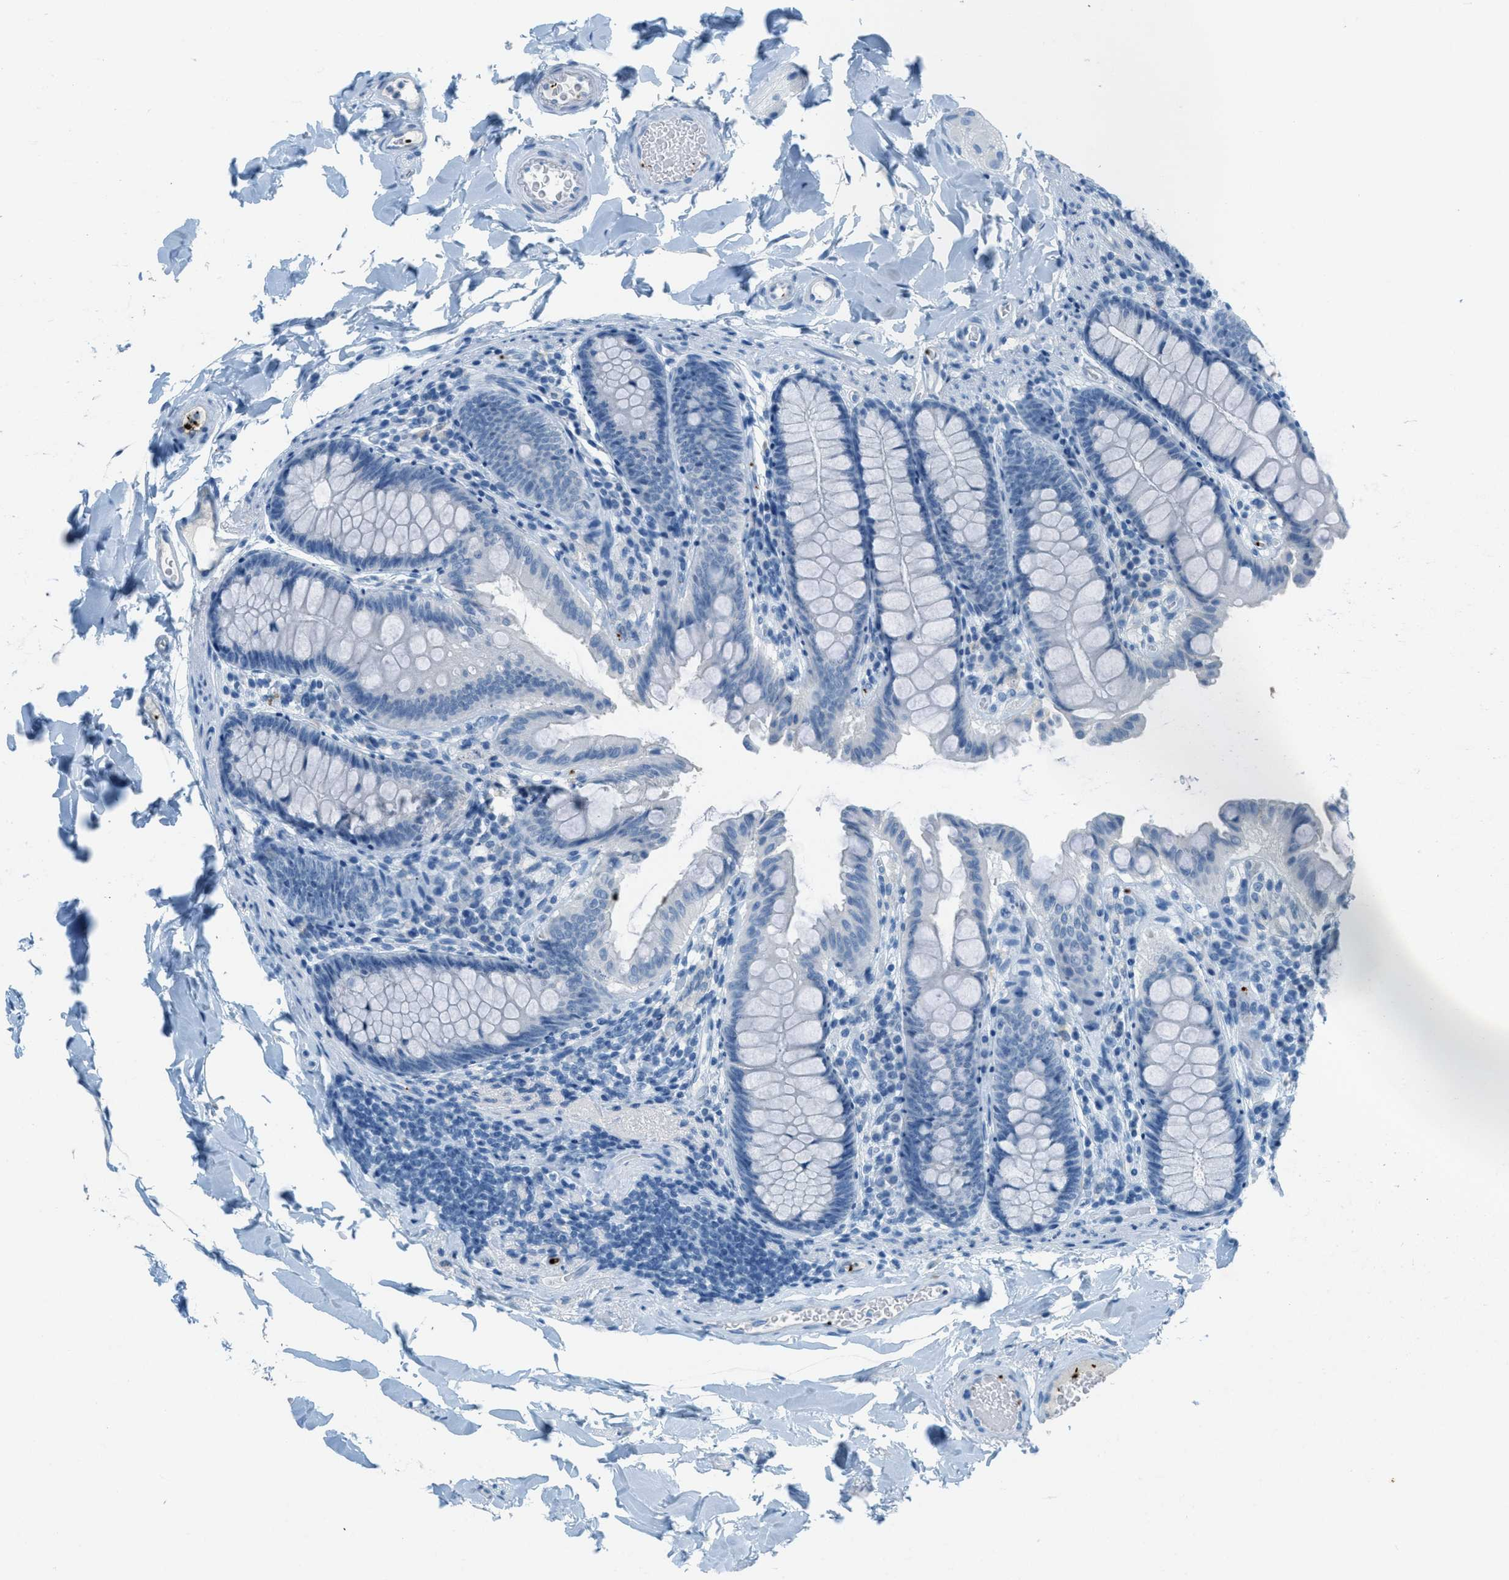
{"staining": {"intensity": "negative", "quantity": "none", "location": "none"}, "tissue": "colon", "cell_type": "Endothelial cells", "image_type": "normal", "snomed": [{"axis": "morphology", "description": "Normal tissue, NOS"}, {"axis": "topography", "description": "Colon"}], "caption": "Immunohistochemical staining of benign human colon demonstrates no significant positivity in endothelial cells. (Brightfield microscopy of DAB immunohistochemistry at high magnification).", "gene": "PPBP", "patient": {"sex": "female", "age": 61}}